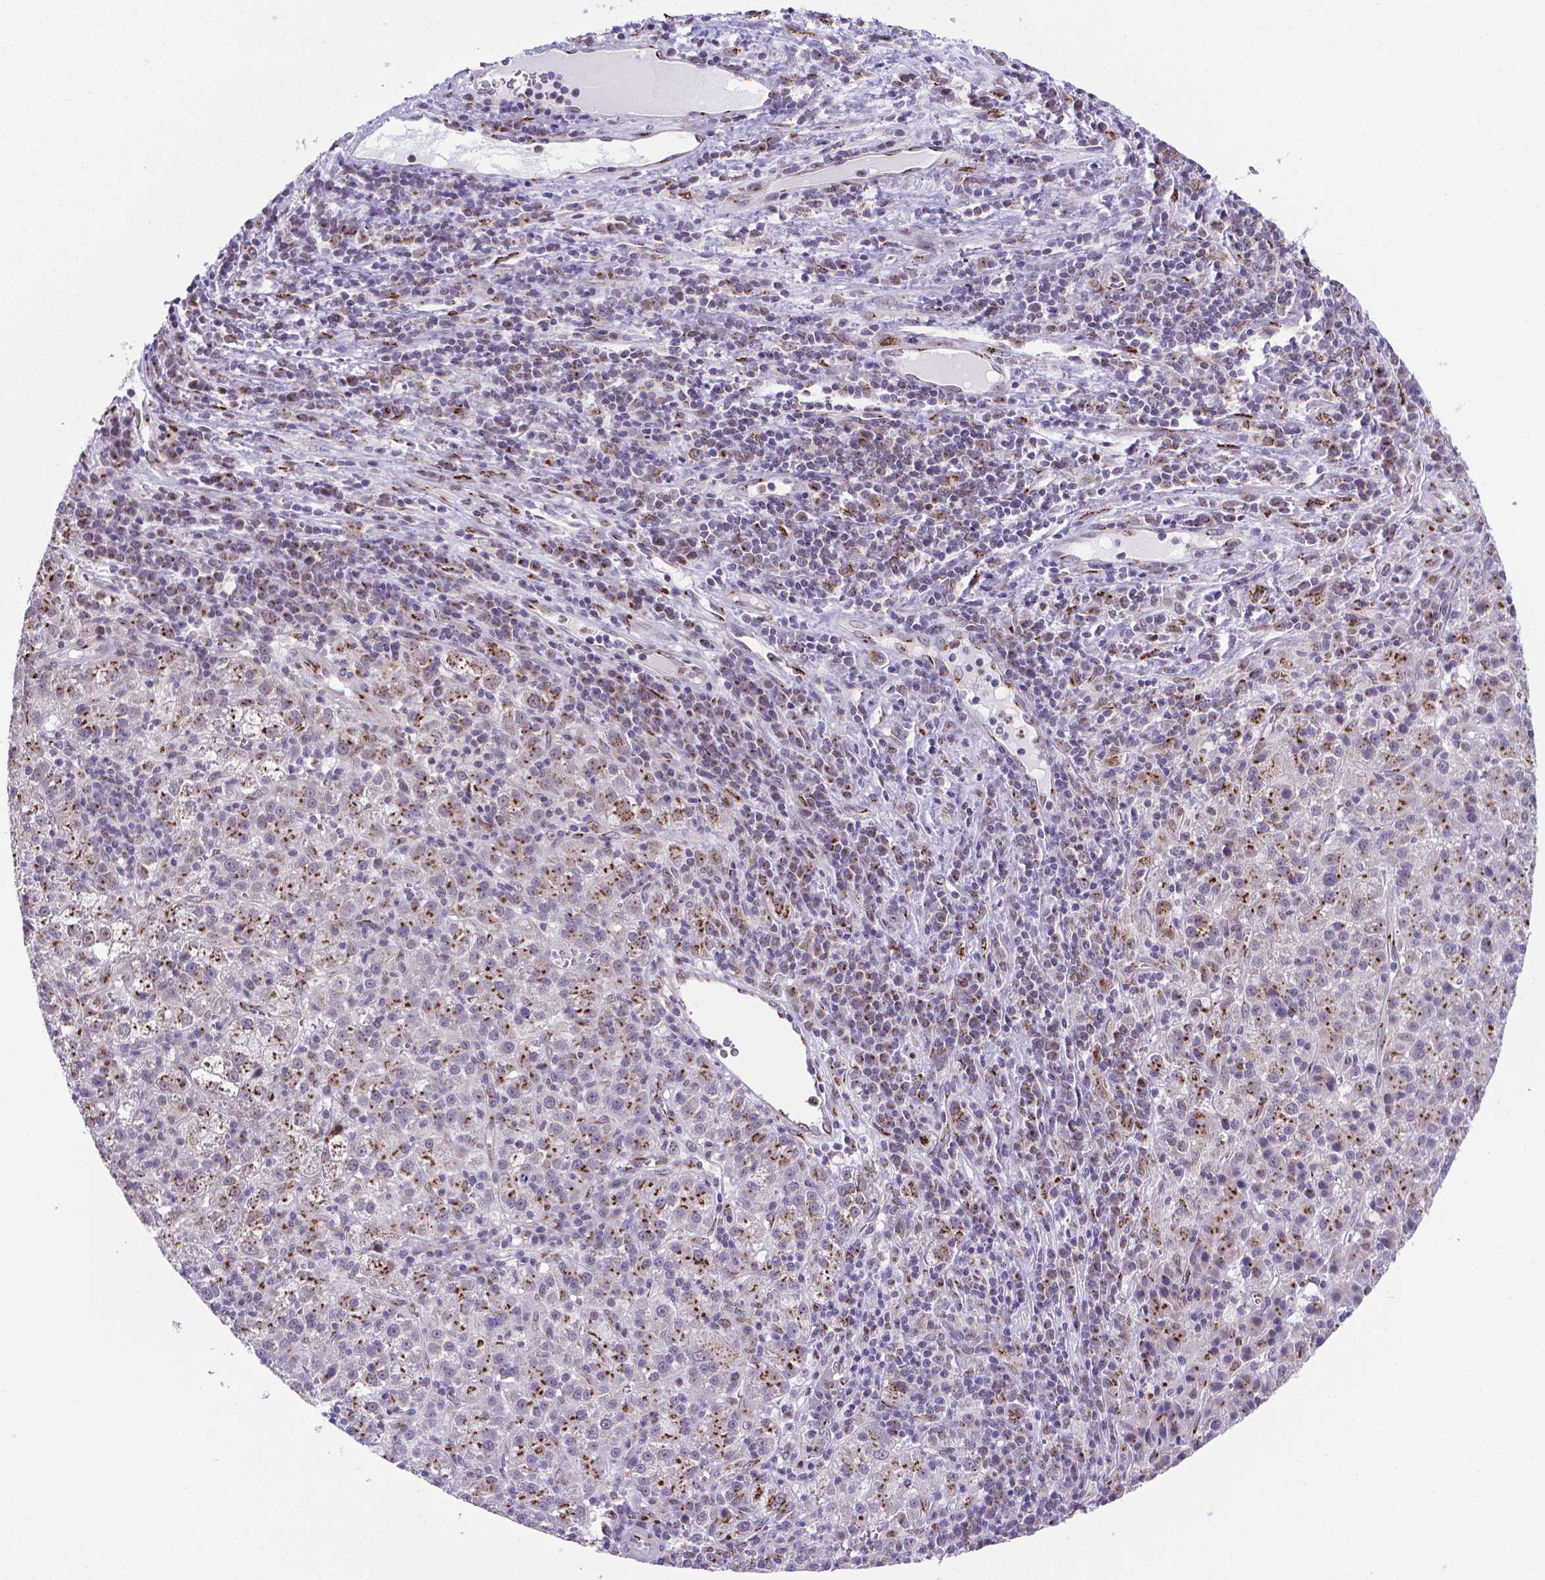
{"staining": {"intensity": "moderate", "quantity": ">75%", "location": "cytoplasmic/membranous"}, "tissue": "liver cancer", "cell_type": "Tumor cells", "image_type": "cancer", "snomed": [{"axis": "morphology", "description": "Carcinoma, Hepatocellular, NOS"}, {"axis": "topography", "description": "Liver"}], "caption": "Human liver cancer (hepatocellular carcinoma) stained for a protein (brown) exhibits moderate cytoplasmic/membranous positive staining in approximately >75% of tumor cells.", "gene": "MRPL10", "patient": {"sex": "female", "age": 60}}